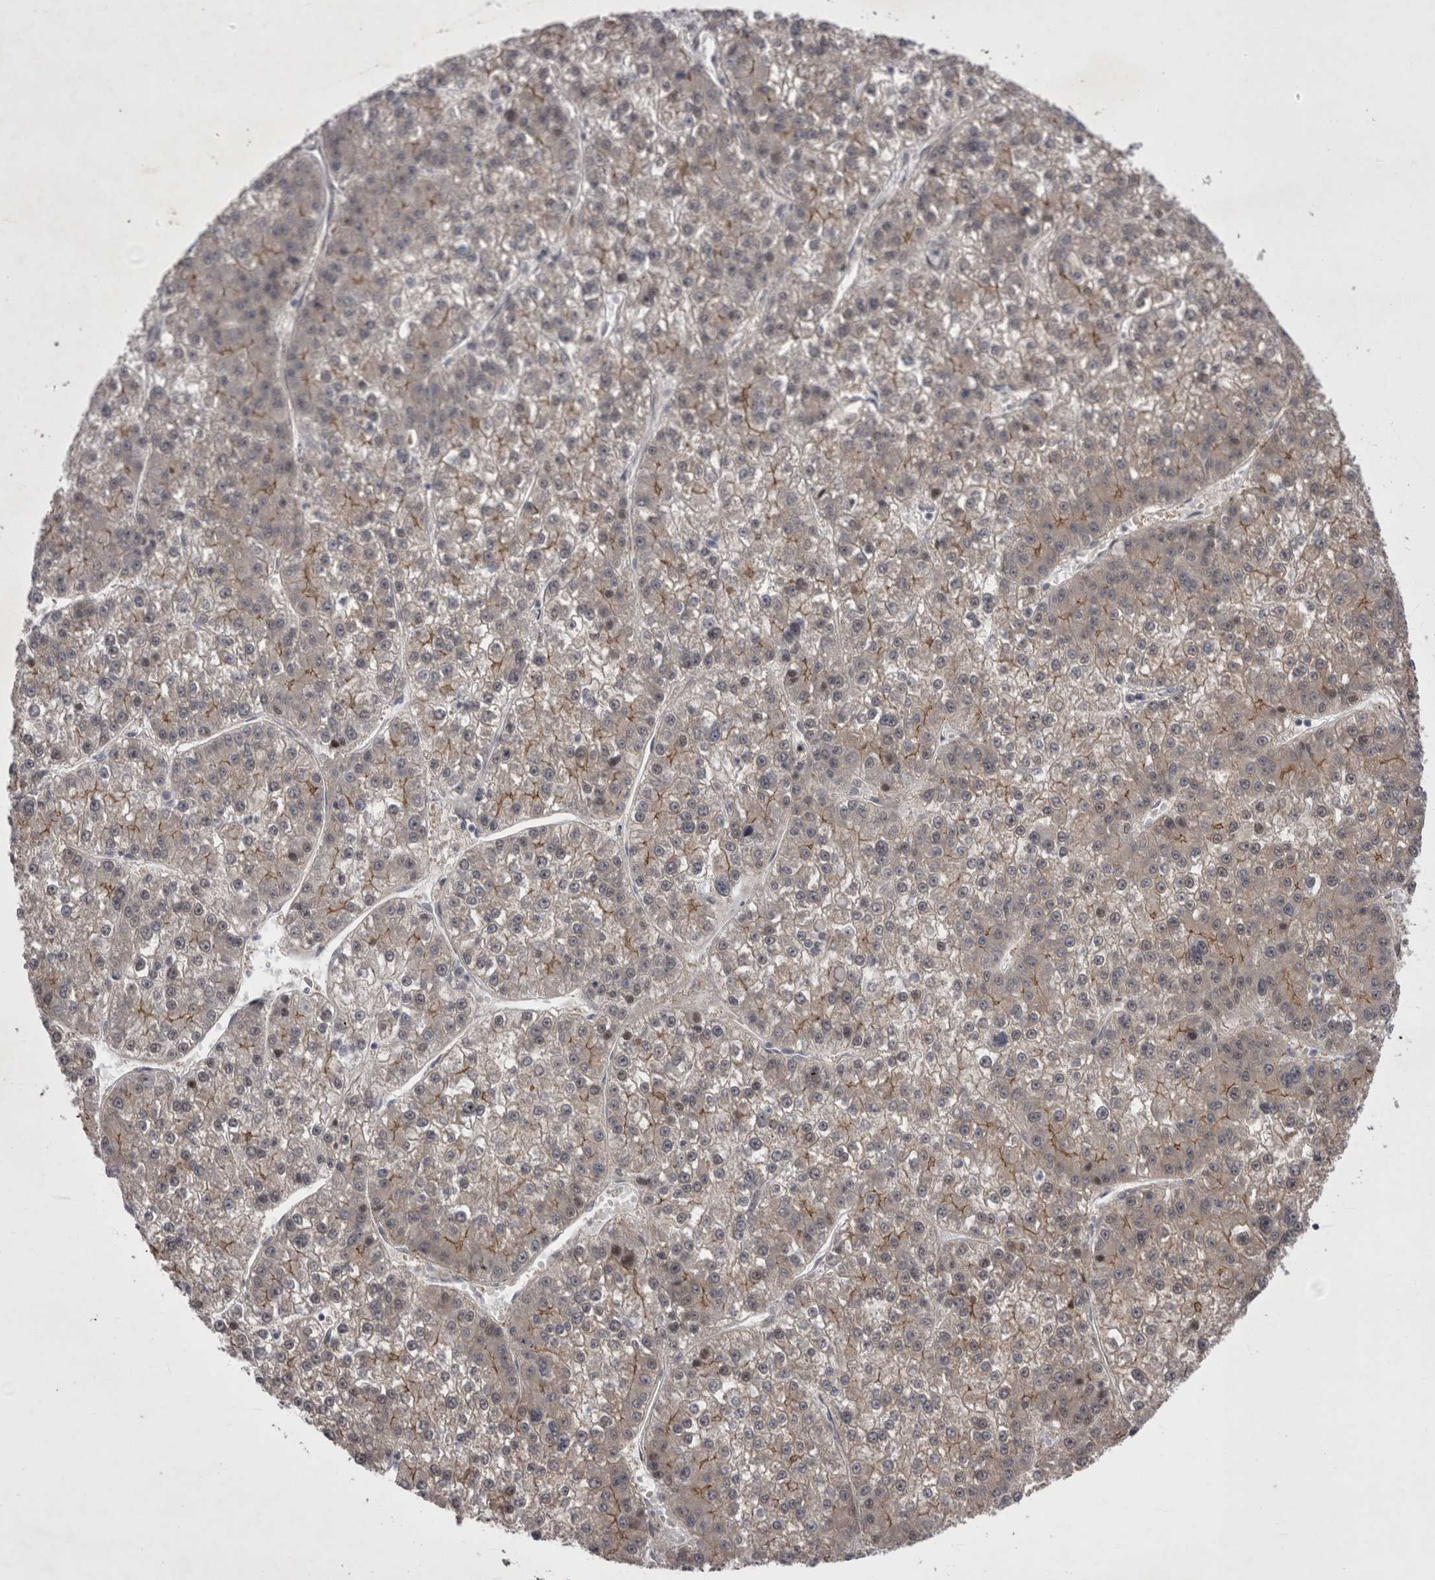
{"staining": {"intensity": "weak", "quantity": "25%-75%", "location": "cytoplasmic/membranous"}, "tissue": "liver cancer", "cell_type": "Tumor cells", "image_type": "cancer", "snomed": [{"axis": "morphology", "description": "Carcinoma, Hepatocellular, NOS"}, {"axis": "topography", "description": "Liver"}], "caption": "Liver cancer (hepatocellular carcinoma) stained with a protein marker shows weak staining in tumor cells.", "gene": "NENF", "patient": {"sex": "female", "age": 73}}